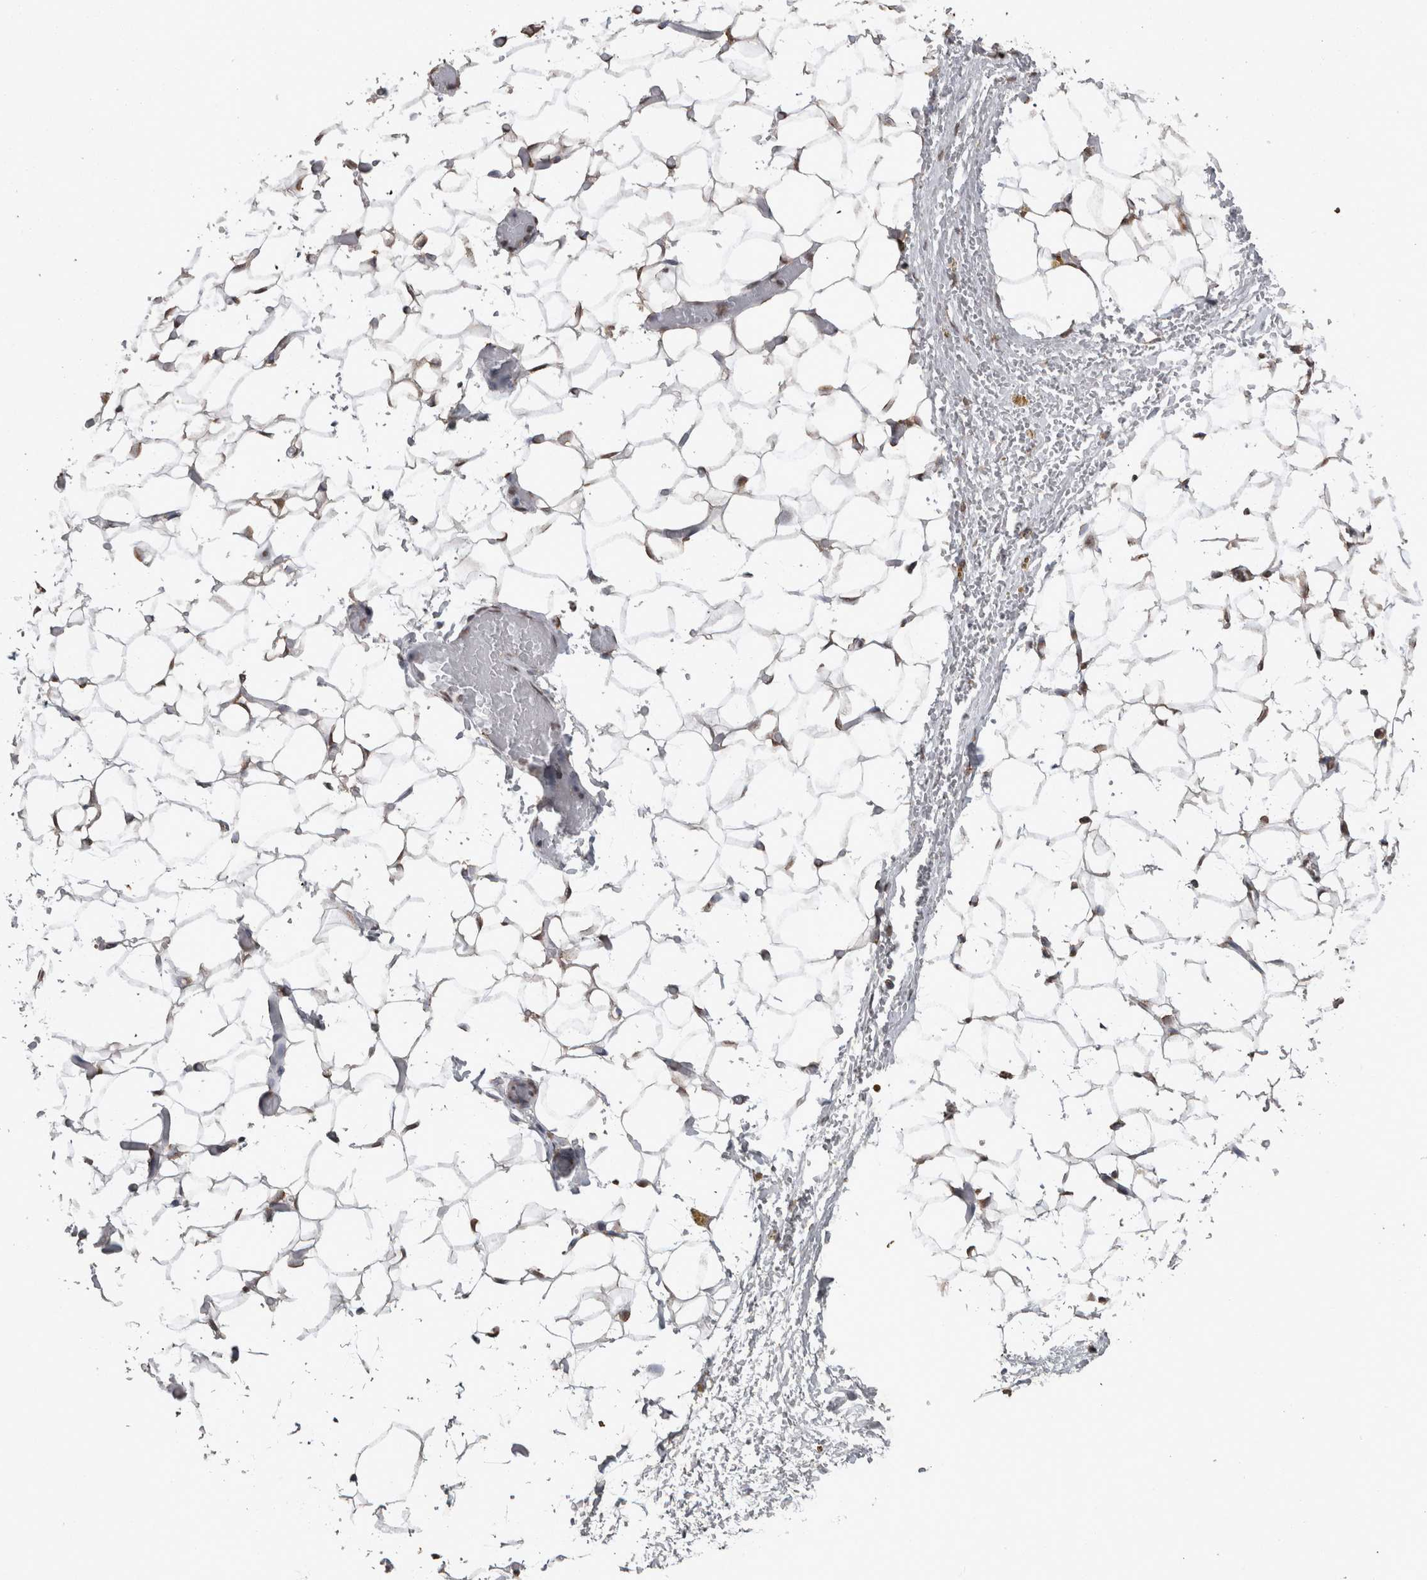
{"staining": {"intensity": "moderate", "quantity": "25%-75%", "location": "nuclear"}, "tissue": "adipose tissue", "cell_type": "Adipocytes", "image_type": "normal", "snomed": [{"axis": "morphology", "description": "Normal tissue, NOS"}, {"axis": "topography", "description": "Kidney"}, {"axis": "topography", "description": "Peripheral nerve tissue"}], "caption": "Approximately 25%-75% of adipocytes in benign human adipose tissue show moderate nuclear protein expression as visualized by brown immunohistochemical staining.", "gene": "SMAD7", "patient": {"sex": "male", "age": 7}}